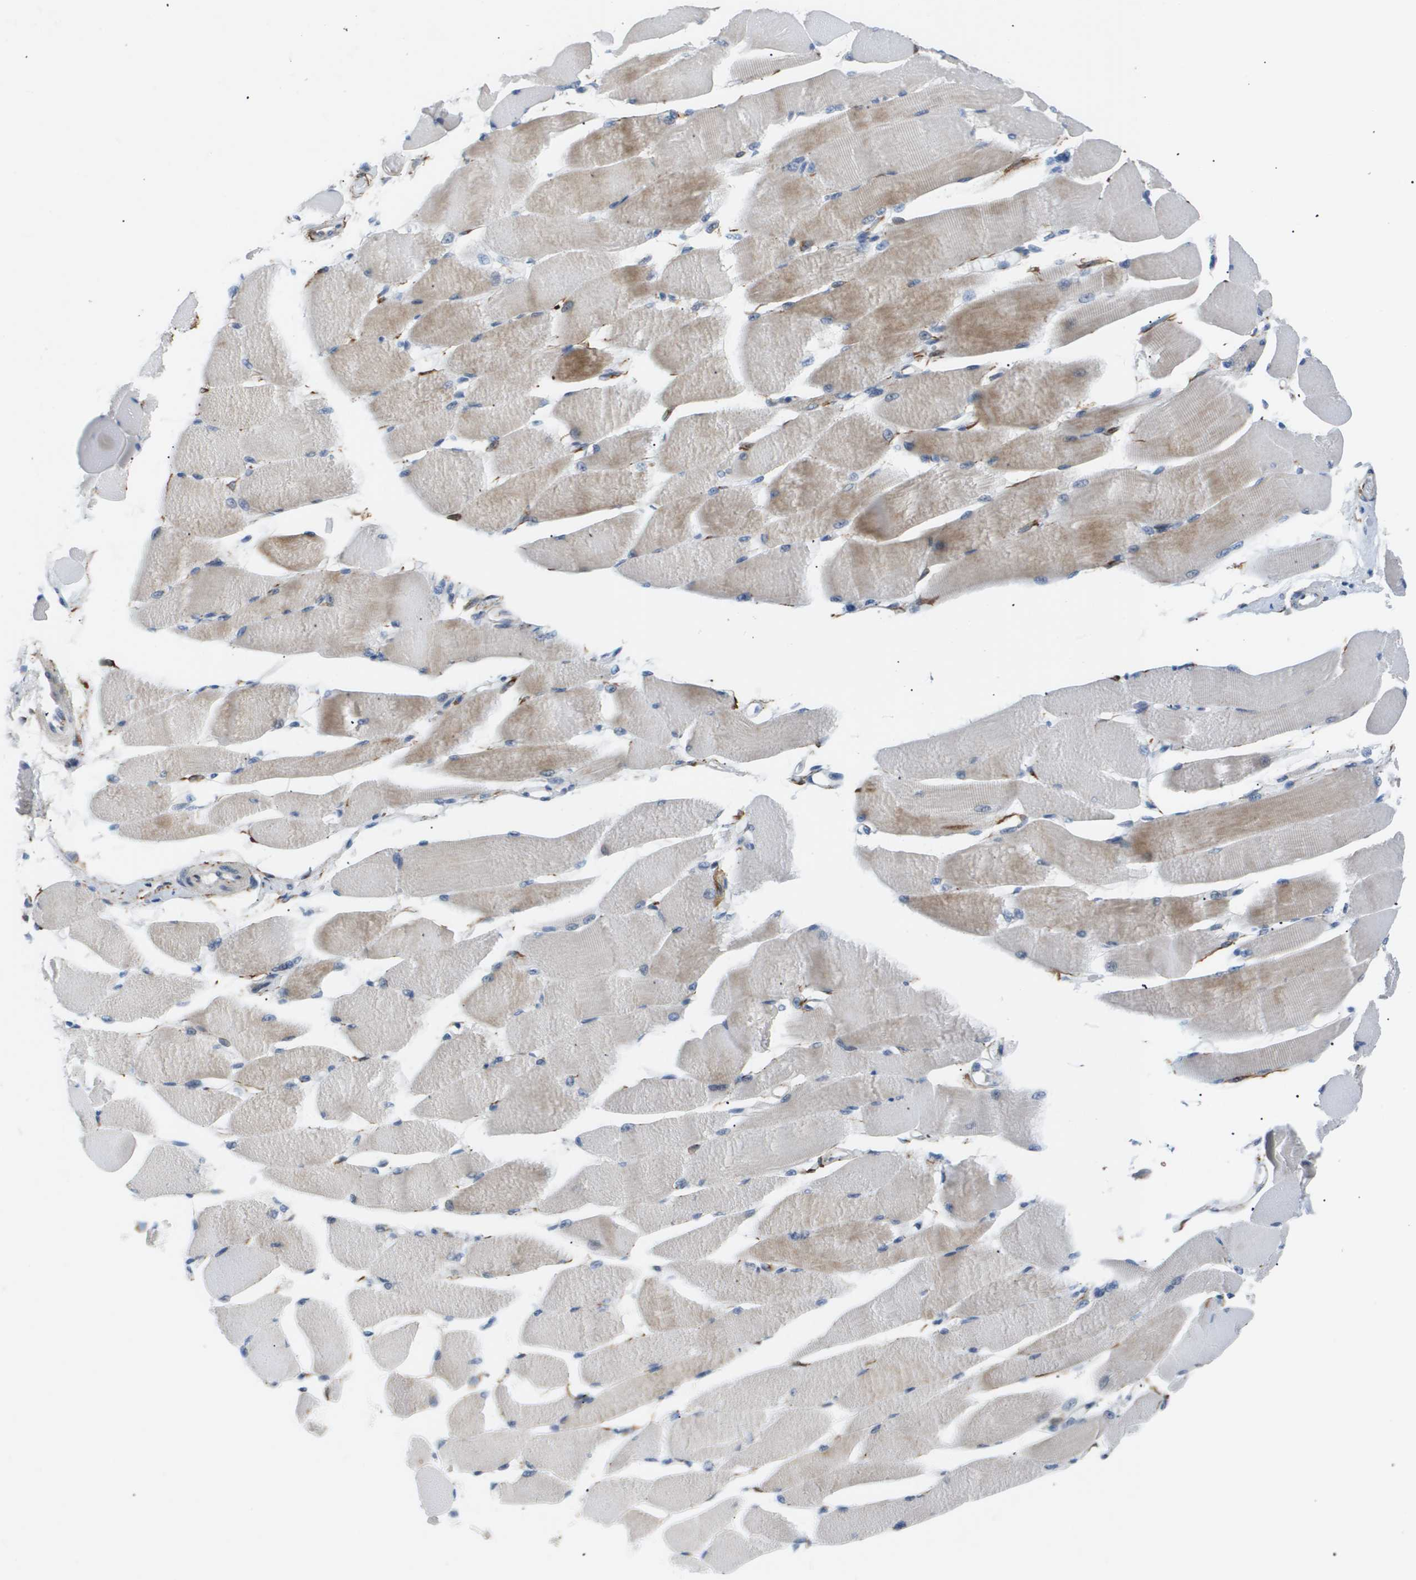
{"staining": {"intensity": "moderate", "quantity": "<25%", "location": "cytoplasmic/membranous"}, "tissue": "skeletal muscle", "cell_type": "Myocytes", "image_type": "normal", "snomed": [{"axis": "morphology", "description": "Normal tissue, NOS"}, {"axis": "topography", "description": "Skeletal muscle"}, {"axis": "topography", "description": "Peripheral nerve tissue"}], "caption": "Human skeletal muscle stained with a protein marker demonstrates moderate staining in myocytes.", "gene": "OTUD5", "patient": {"sex": "female", "age": 84}}